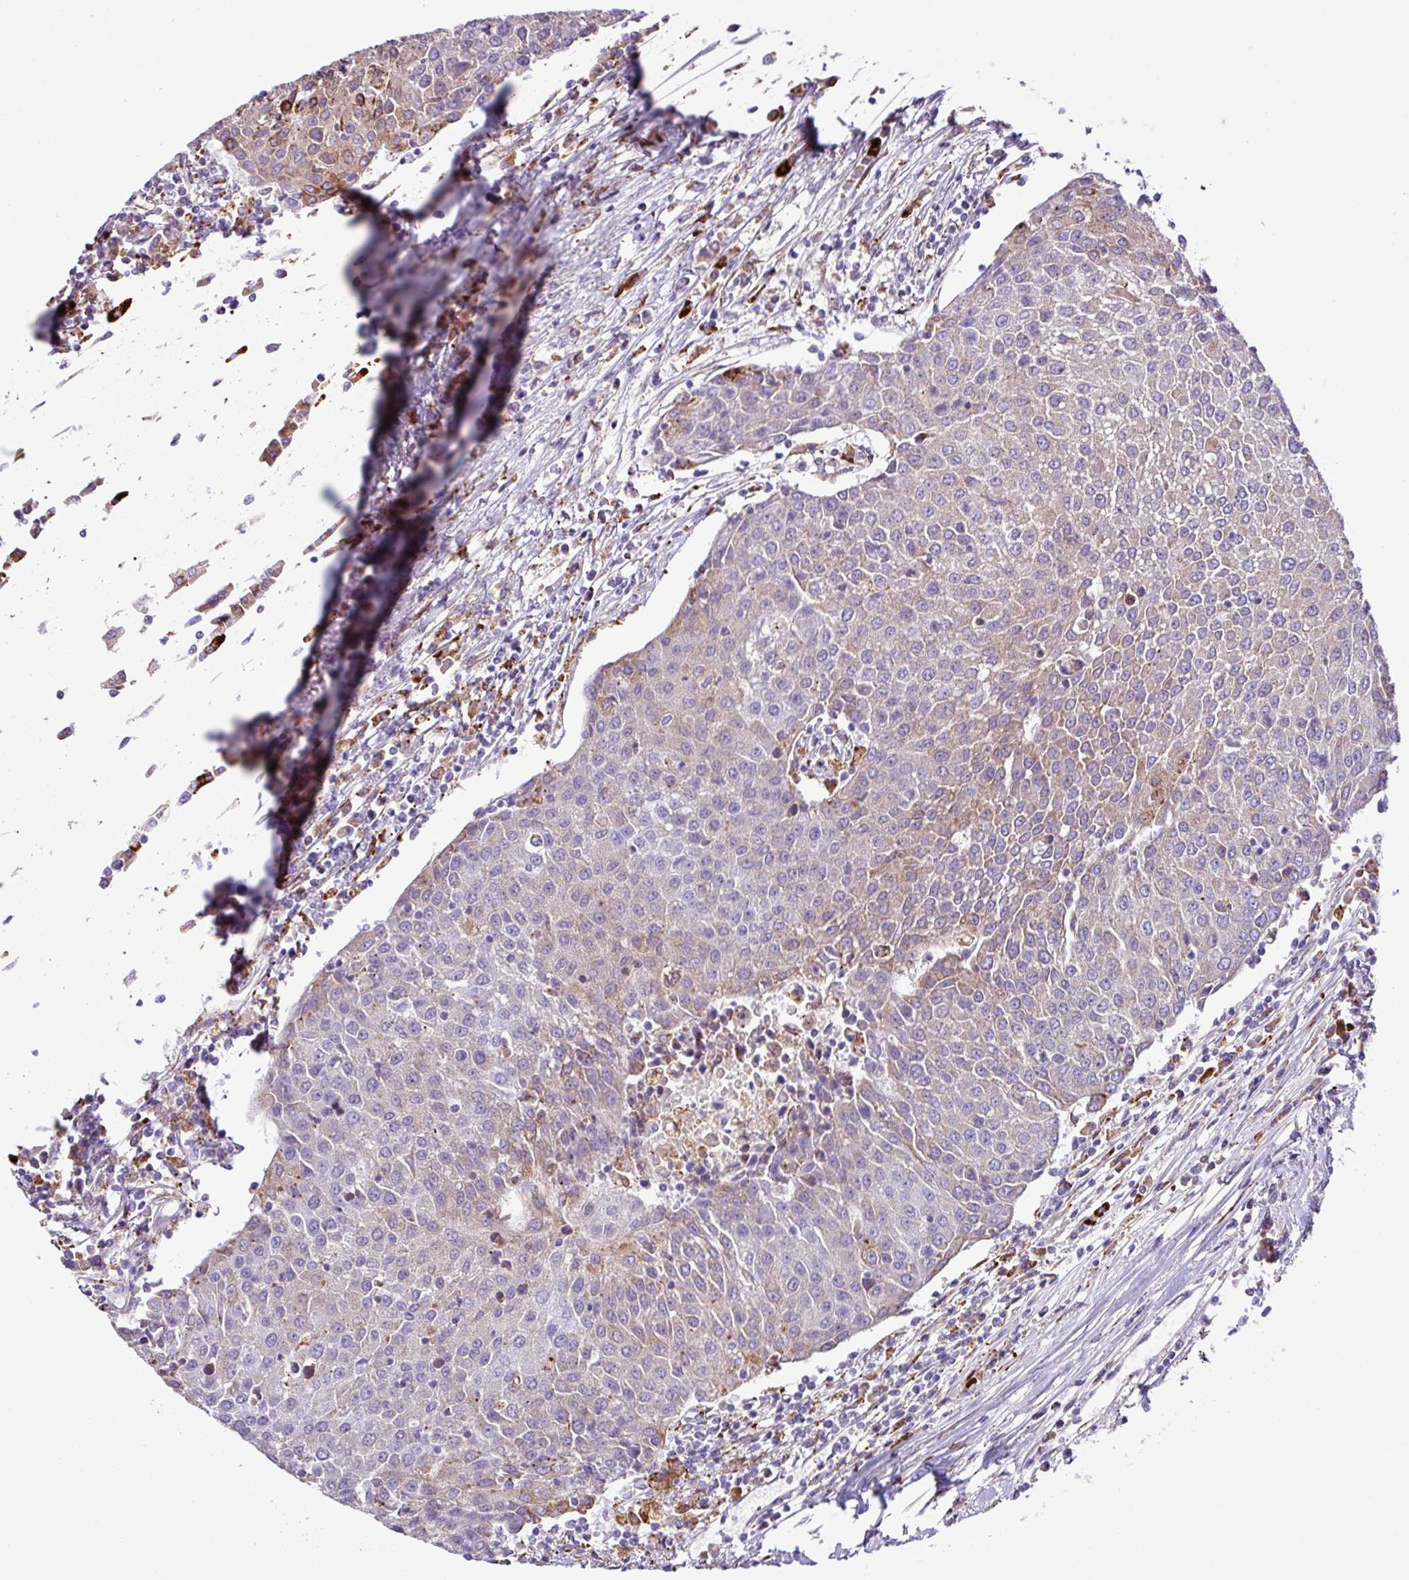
{"staining": {"intensity": "weak", "quantity": "<25%", "location": "cytoplasmic/membranous"}, "tissue": "urothelial cancer", "cell_type": "Tumor cells", "image_type": "cancer", "snomed": [{"axis": "morphology", "description": "Urothelial carcinoma, High grade"}, {"axis": "topography", "description": "Urinary bladder"}], "caption": "IHC histopathology image of human high-grade urothelial carcinoma stained for a protein (brown), which shows no expression in tumor cells.", "gene": "RGS21", "patient": {"sex": "female", "age": 85}}